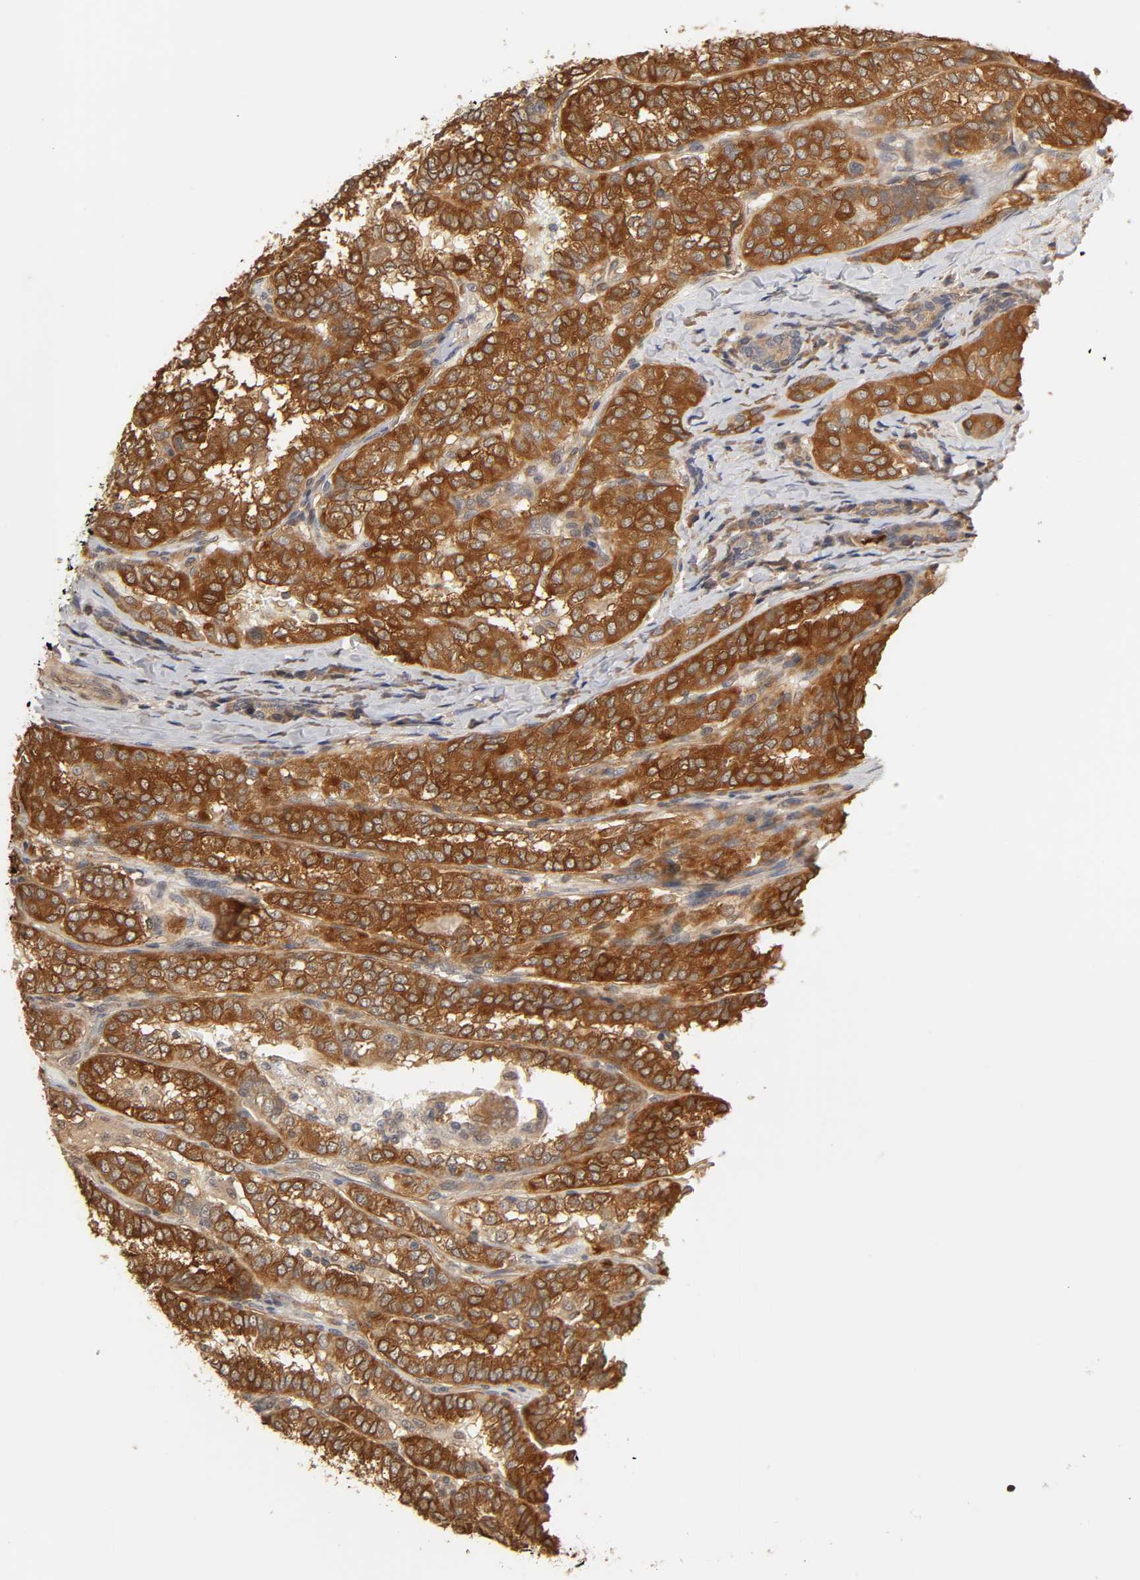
{"staining": {"intensity": "strong", "quantity": ">75%", "location": "cytoplasmic/membranous"}, "tissue": "thyroid cancer", "cell_type": "Tumor cells", "image_type": "cancer", "snomed": [{"axis": "morphology", "description": "Papillary adenocarcinoma, NOS"}, {"axis": "topography", "description": "Thyroid gland"}], "caption": "Papillary adenocarcinoma (thyroid) tissue displays strong cytoplasmic/membranous positivity in approximately >75% of tumor cells, visualized by immunohistochemistry. Using DAB (brown) and hematoxylin (blue) stains, captured at high magnification using brightfield microscopy.", "gene": "PDE5A", "patient": {"sex": "female", "age": 30}}